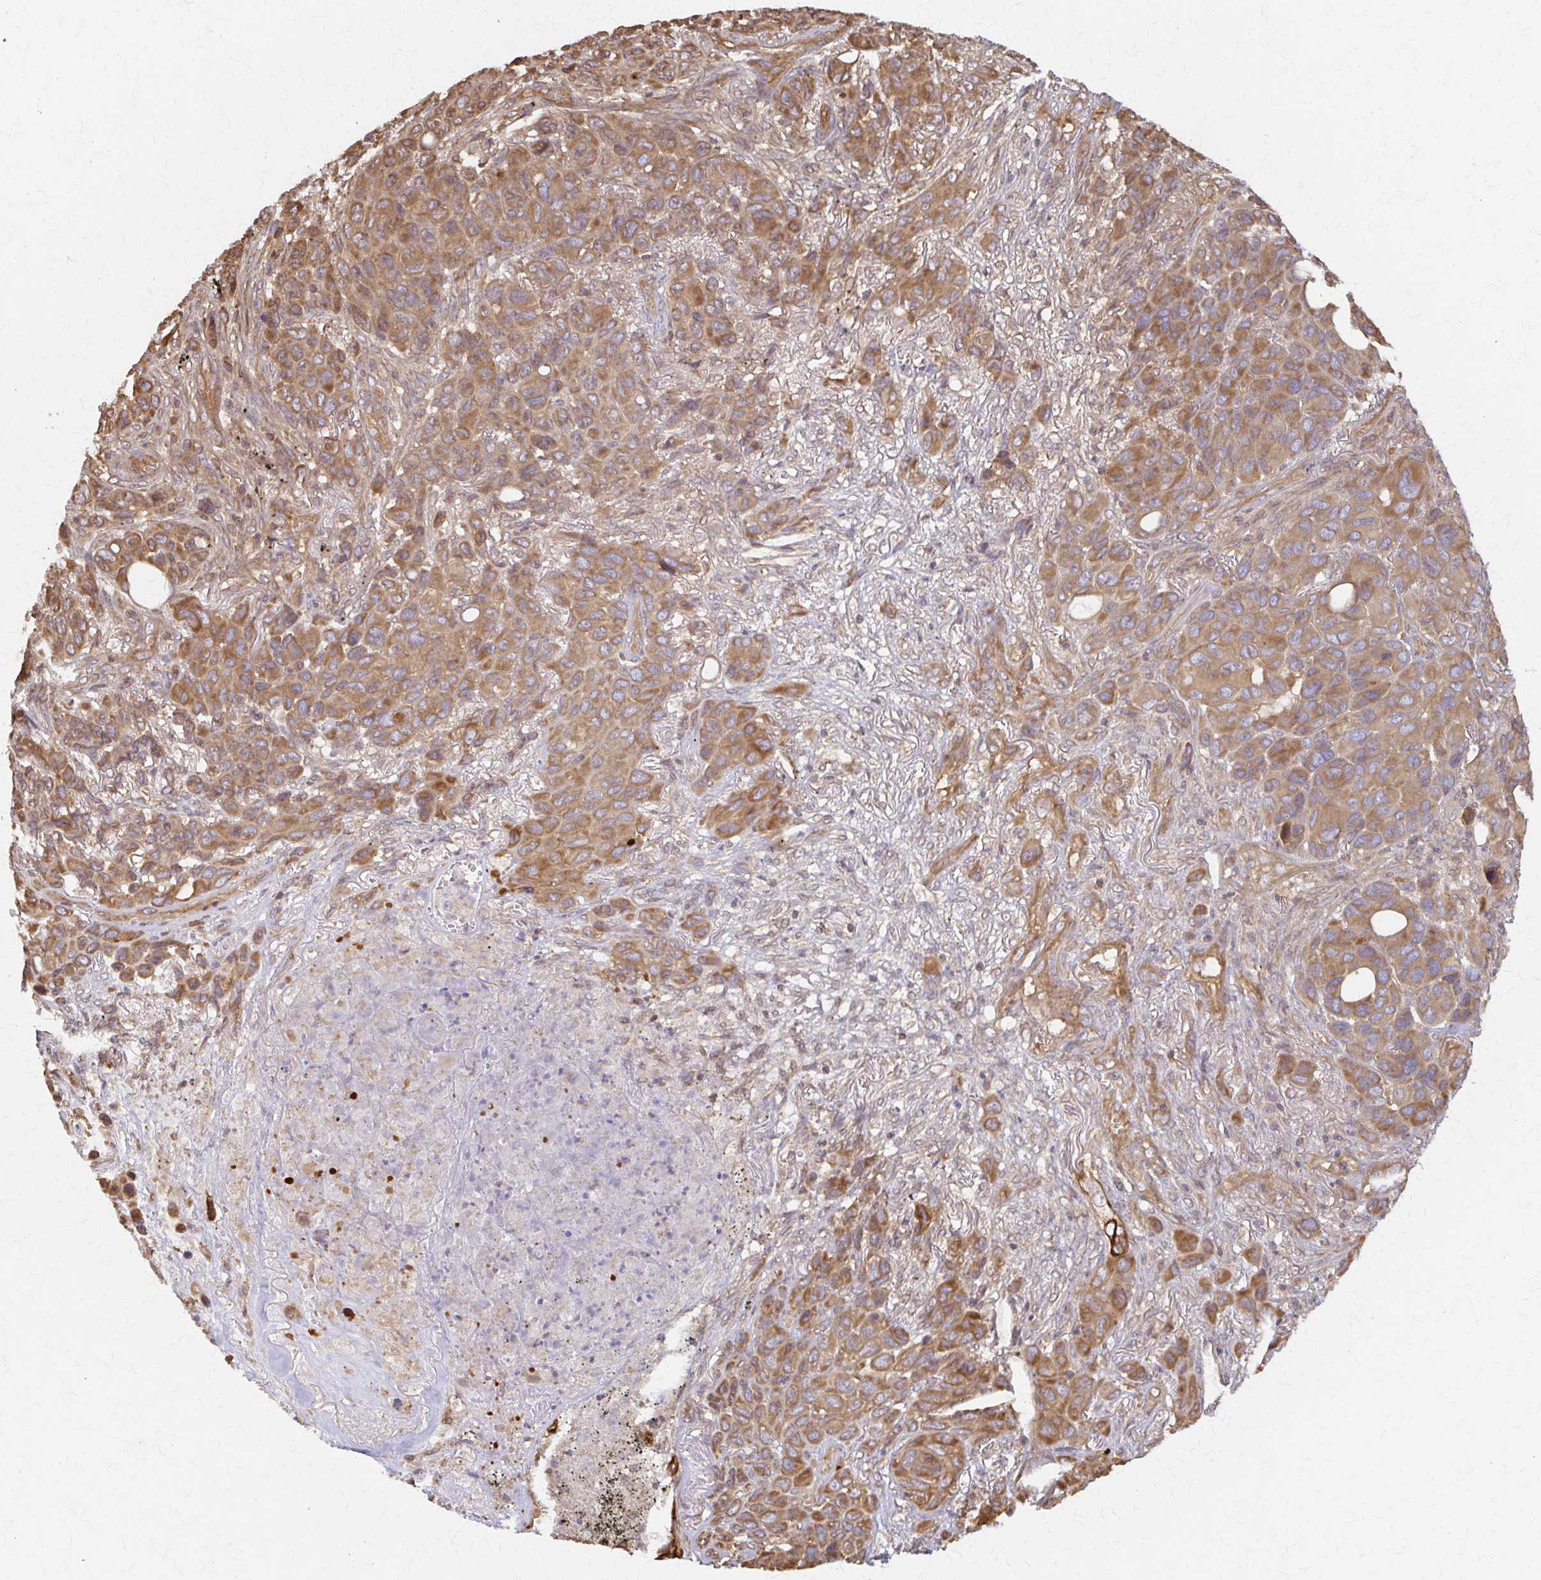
{"staining": {"intensity": "moderate", "quantity": ">75%", "location": "cytoplasmic/membranous"}, "tissue": "melanoma", "cell_type": "Tumor cells", "image_type": "cancer", "snomed": [{"axis": "morphology", "description": "Malignant melanoma, Metastatic site"}, {"axis": "topography", "description": "Lung"}], "caption": "This histopathology image reveals immunohistochemistry staining of melanoma, with medium moderate cytoplasmic/membranous positivity in approximately >75% of tumor cells.", "gene": "ARHGAP35", "patient": {"sex": "male", "age": 48}}